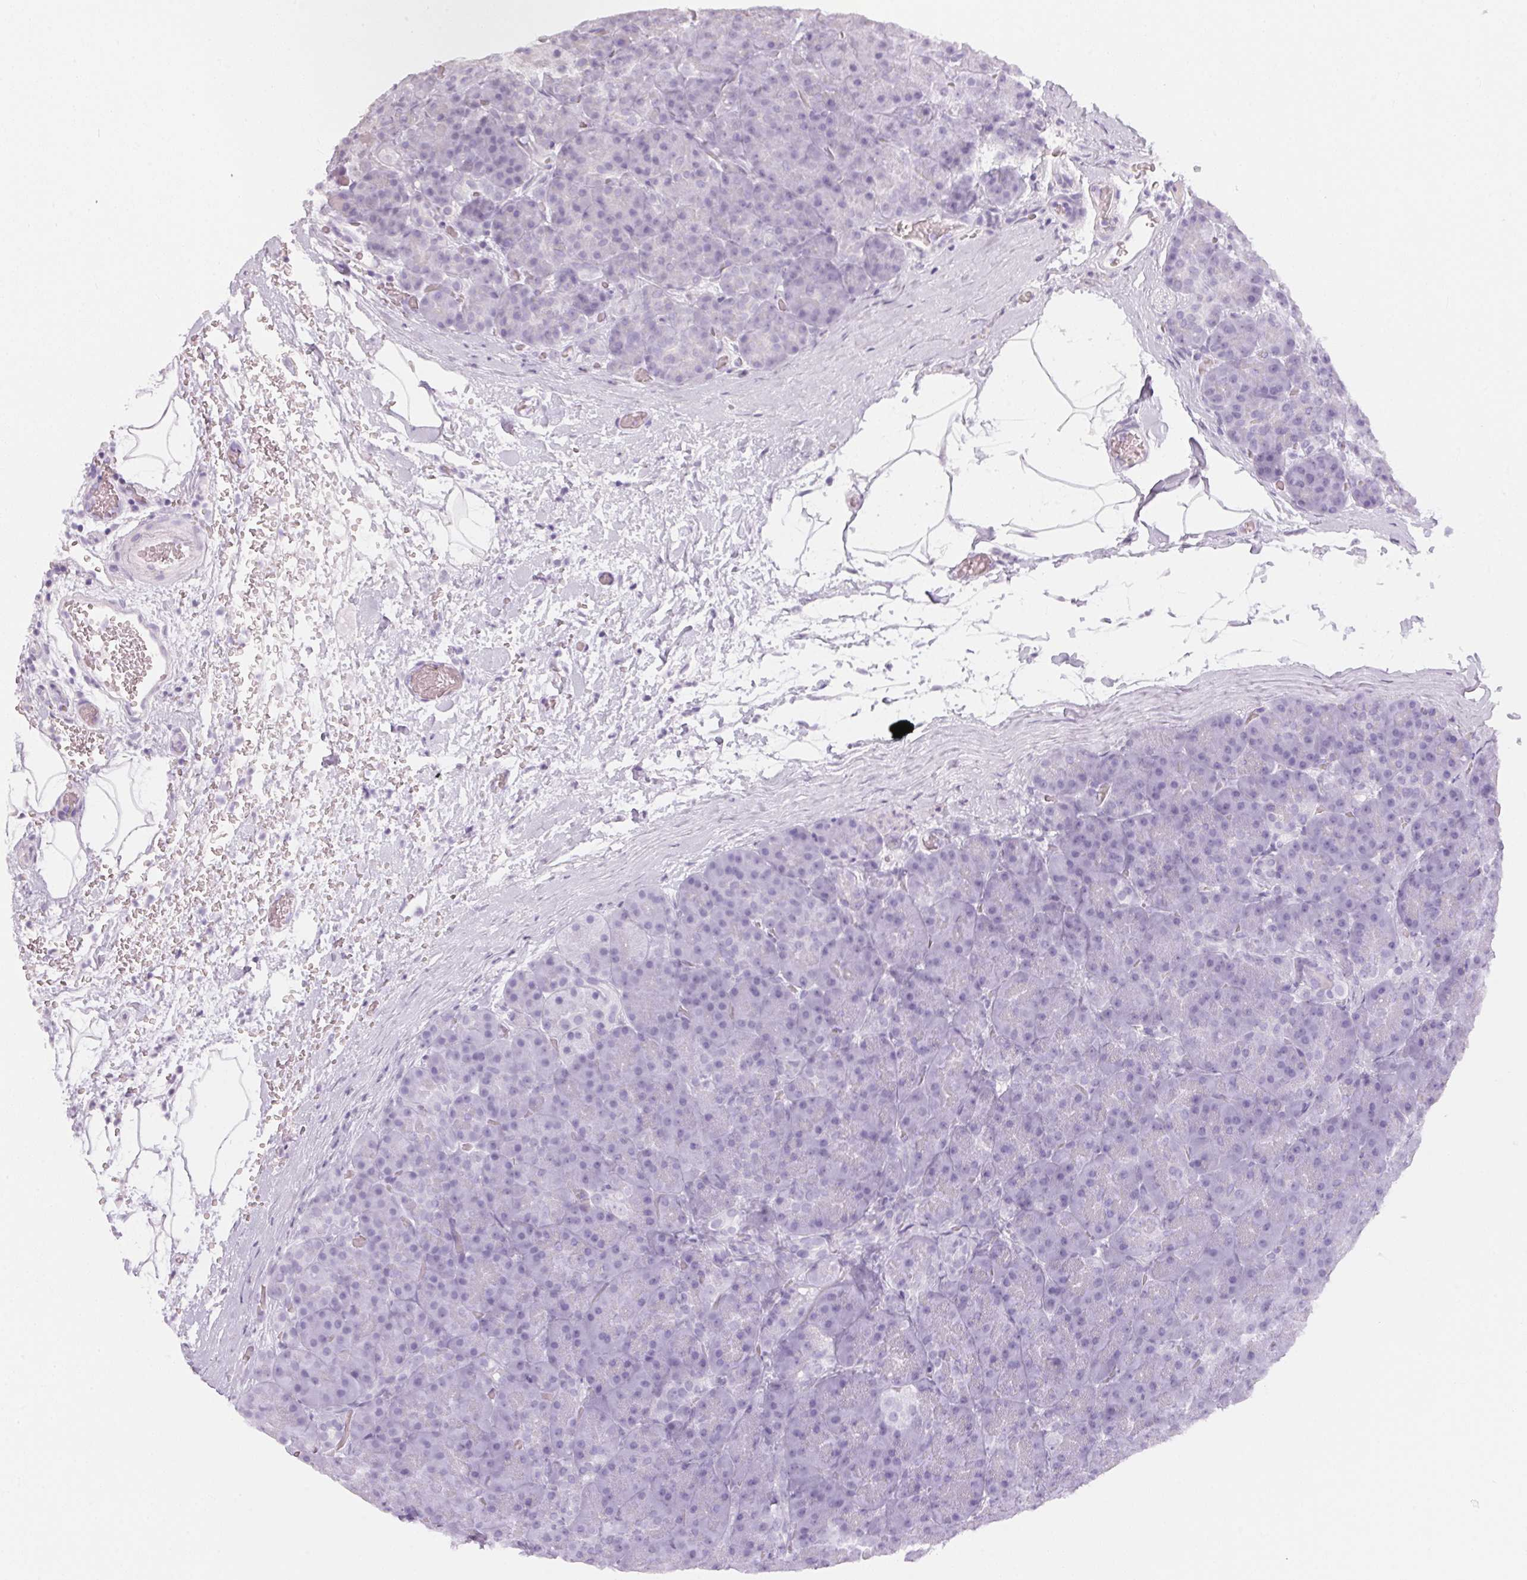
{"staining": {"intensity": "negative", "quantity": "none", "location": "none"}, "tissue": "pancreas", "cell_type": "Exocrine glandular cells", "image_type": "normal", "snomed": [{"axis": "morphology", "description": "Normal tissue, NOS"}, {"axis": "topography", "description": "Pancreas"}], "caption": "IHC micrograph of normal pancreas stained for a protein (brown), which displays no positivity in exocrine glandular cells. The staining was performed using DAB (3,3'-diaminobenzidine) to visualize the protein expression in brown, while the nuclei were stained in blue with hematoxylin (Magnification: 20x).", "gene": "GDAP1L1", "patient": {"sex": "male", "age": 57}}